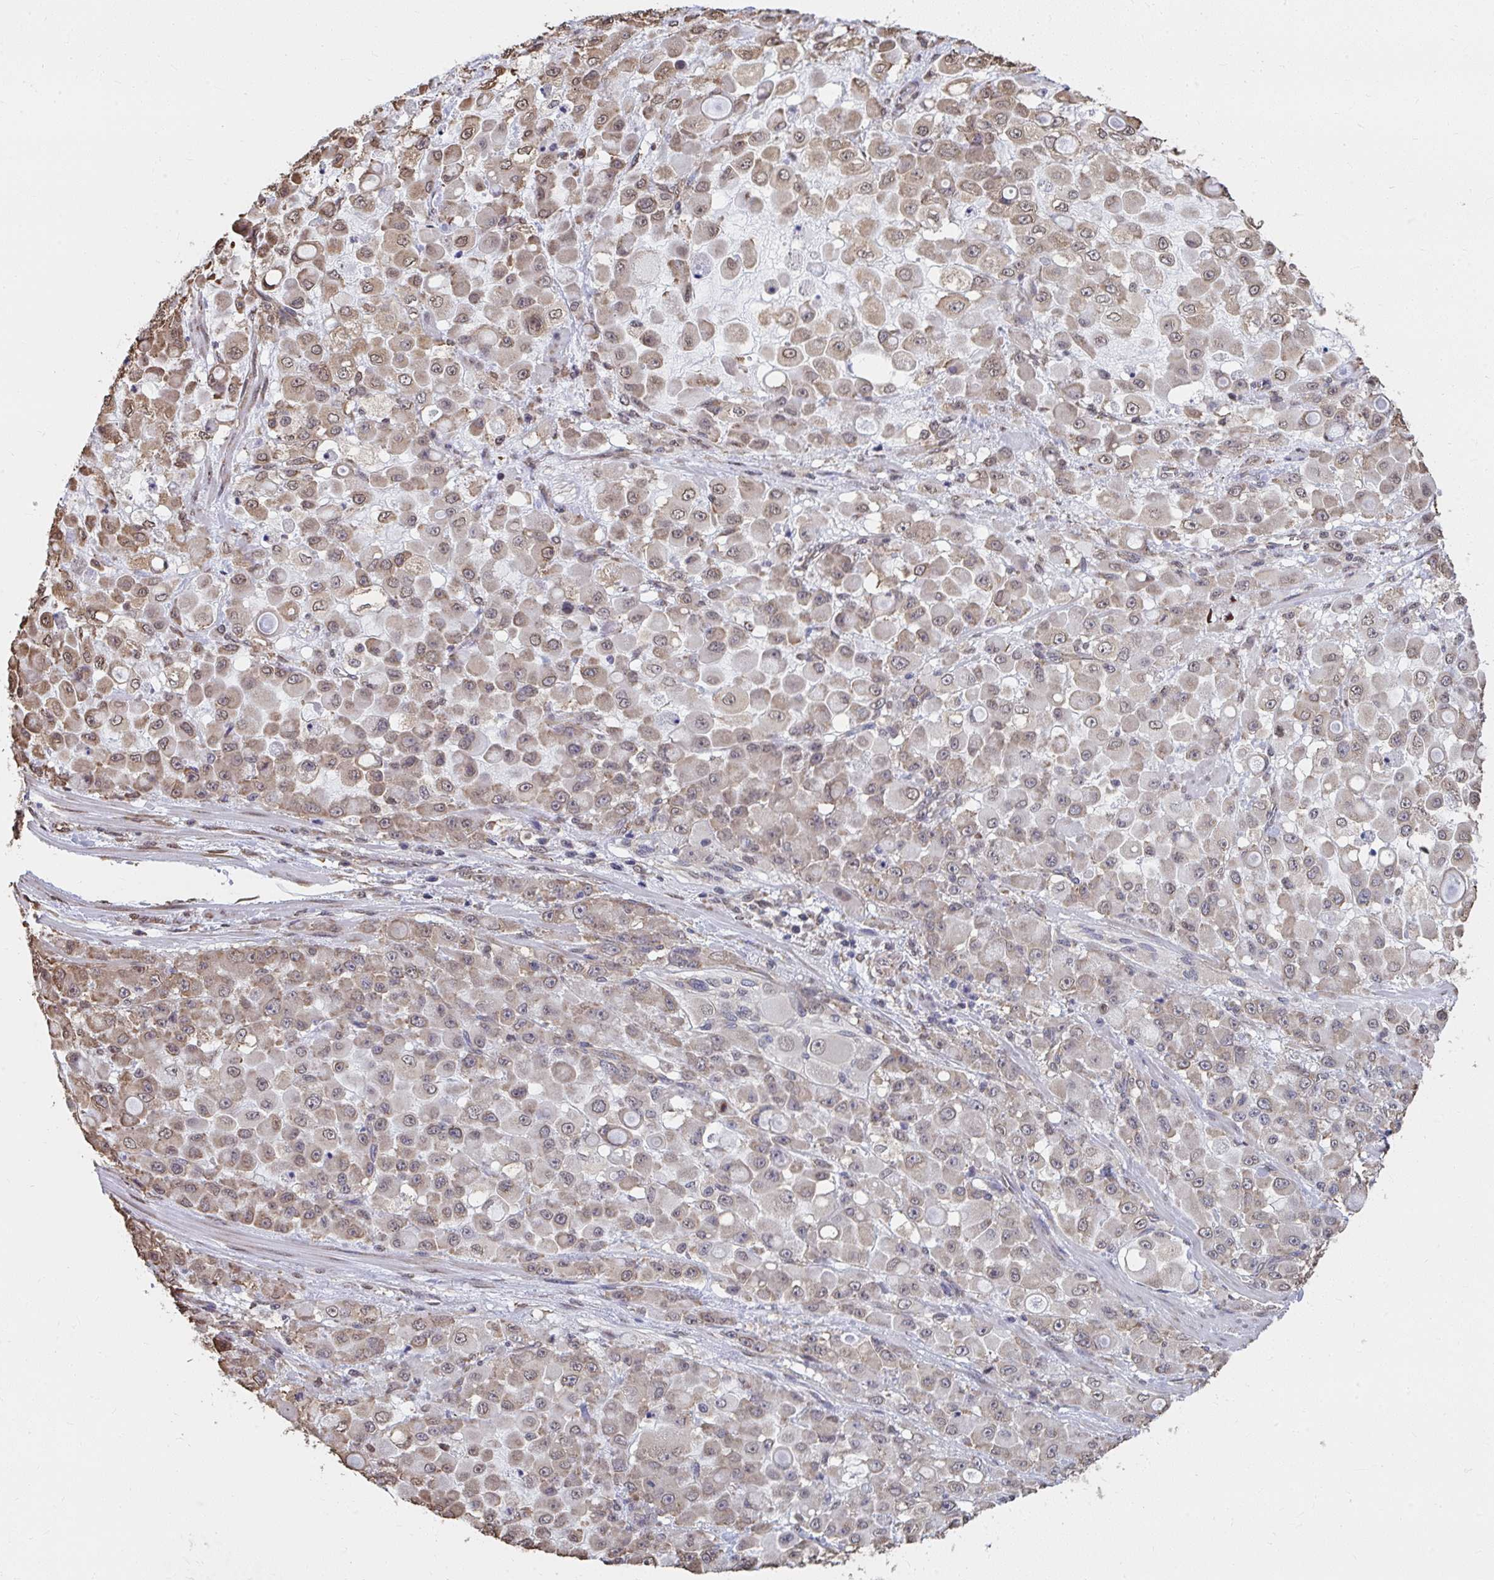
{"staining": {"intensity": "weak", "quantity": ">75%", "location": "cytoplasmic/membranous,nuclear"}, "tissue": "stomach cancer", "cell_type": "Tumor cells", "image_type": "cancer", "snomed": [{"axis": "morphology", "description": "Adenocarcinoma, NOS"}, {"axis": "topography", "description": "Stomach"}], "caption": "This is a micrograph of immunohistochemistry staining of stomach adenocarcinoma, which shows weak staining in the cytoplasmic/membranous and nuclear of tumor cells.", "gene": "SYNCRIP", "patient": {"sex": "female", "age": 76}}